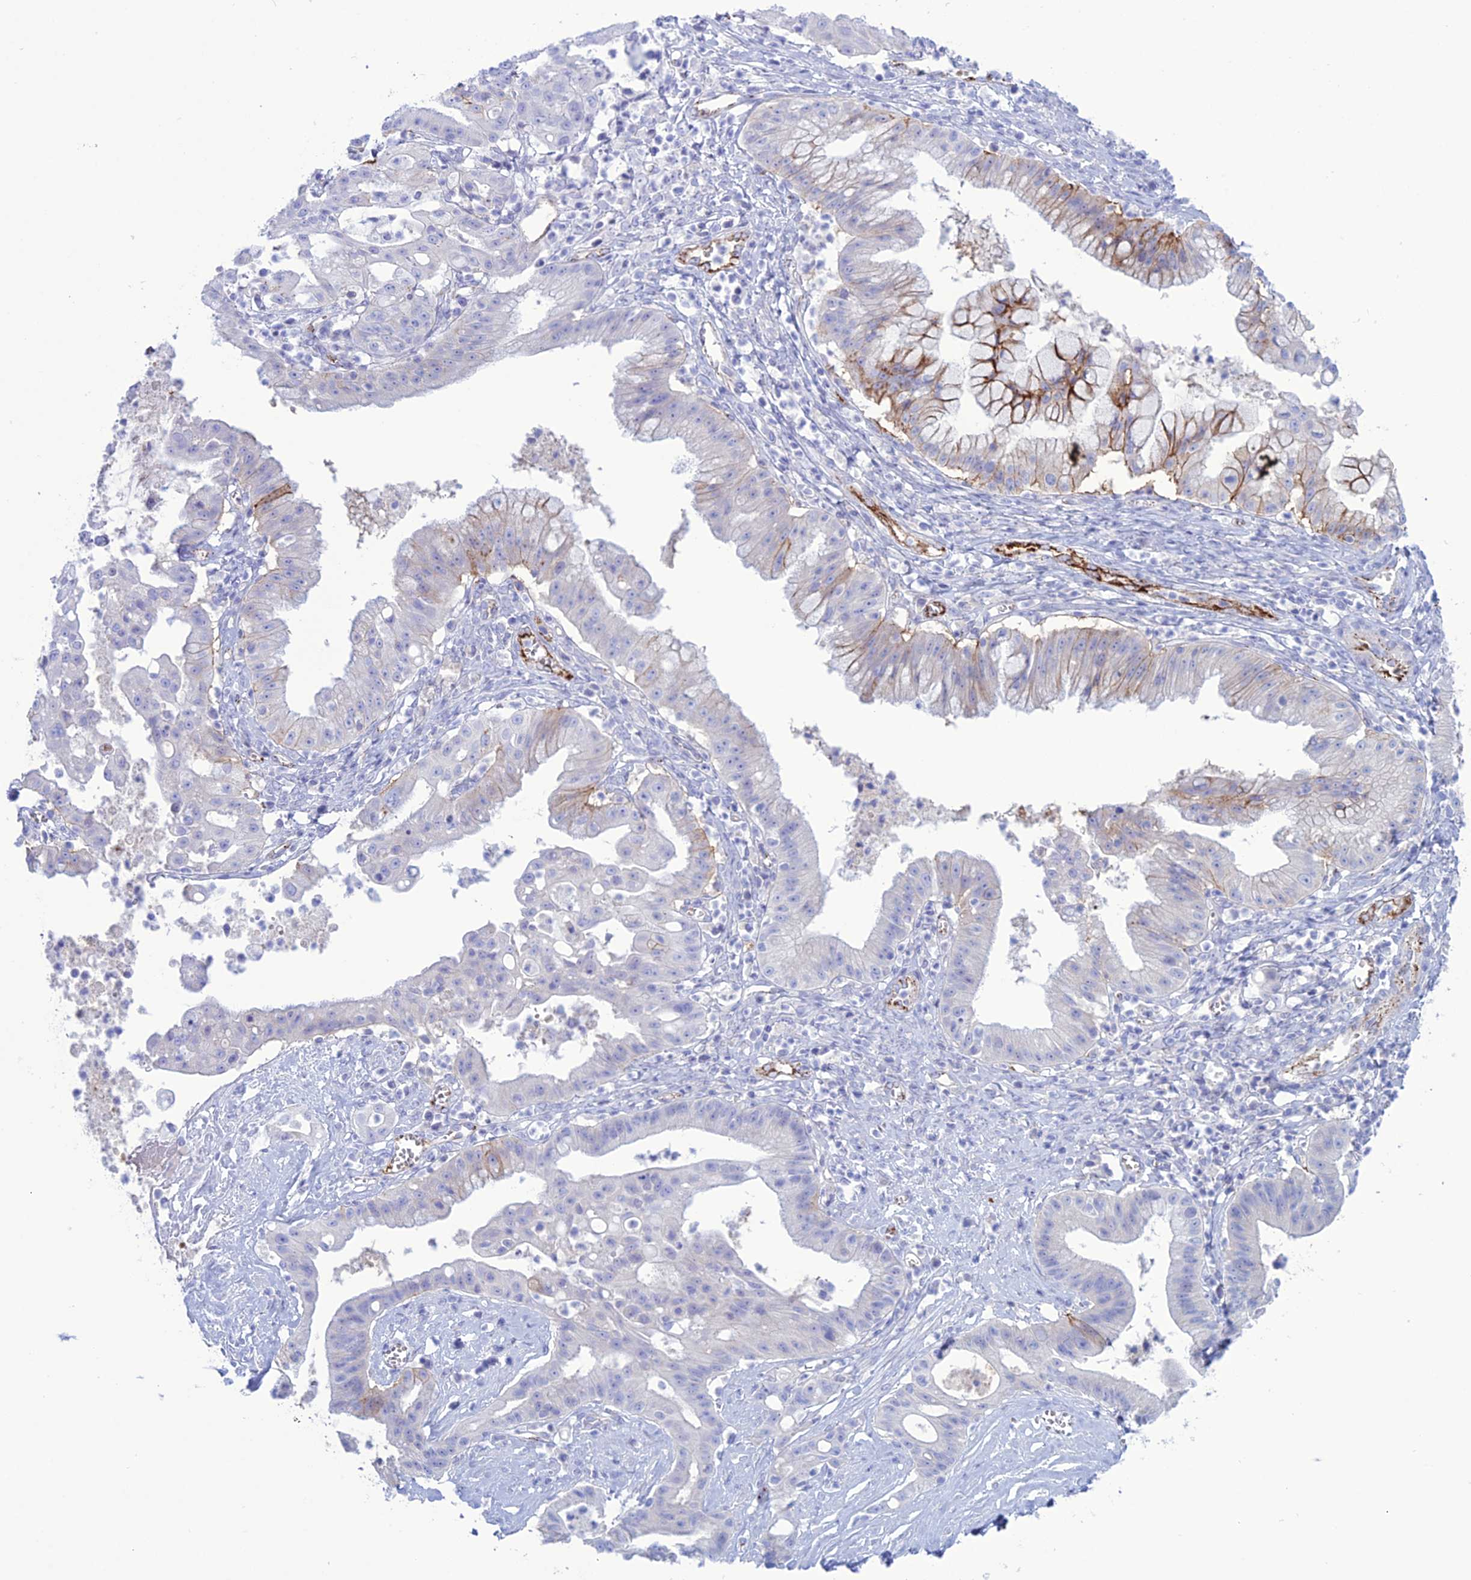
{"staining": {"intensity": "moderate", "quantity": "<25%", "location": "cytoplasmic/membranous"}, "tissue": "ovarian cancer", "cell_type": "Tumor cells", "image_type": "cancer", "snomed": [{"axis": "morphology", "description": "Cystadenocarcinoma, mucinous, NOS"}, {"axis": "topography", "description": "Ovary"}], "caption": "A brown stain highlights moderate cytoplasmic/membranous staining of a protein in ovarian cancer tumor cells.", "gene": "CDC42EP5", "patient": {"sex": "female", "age": 70}}